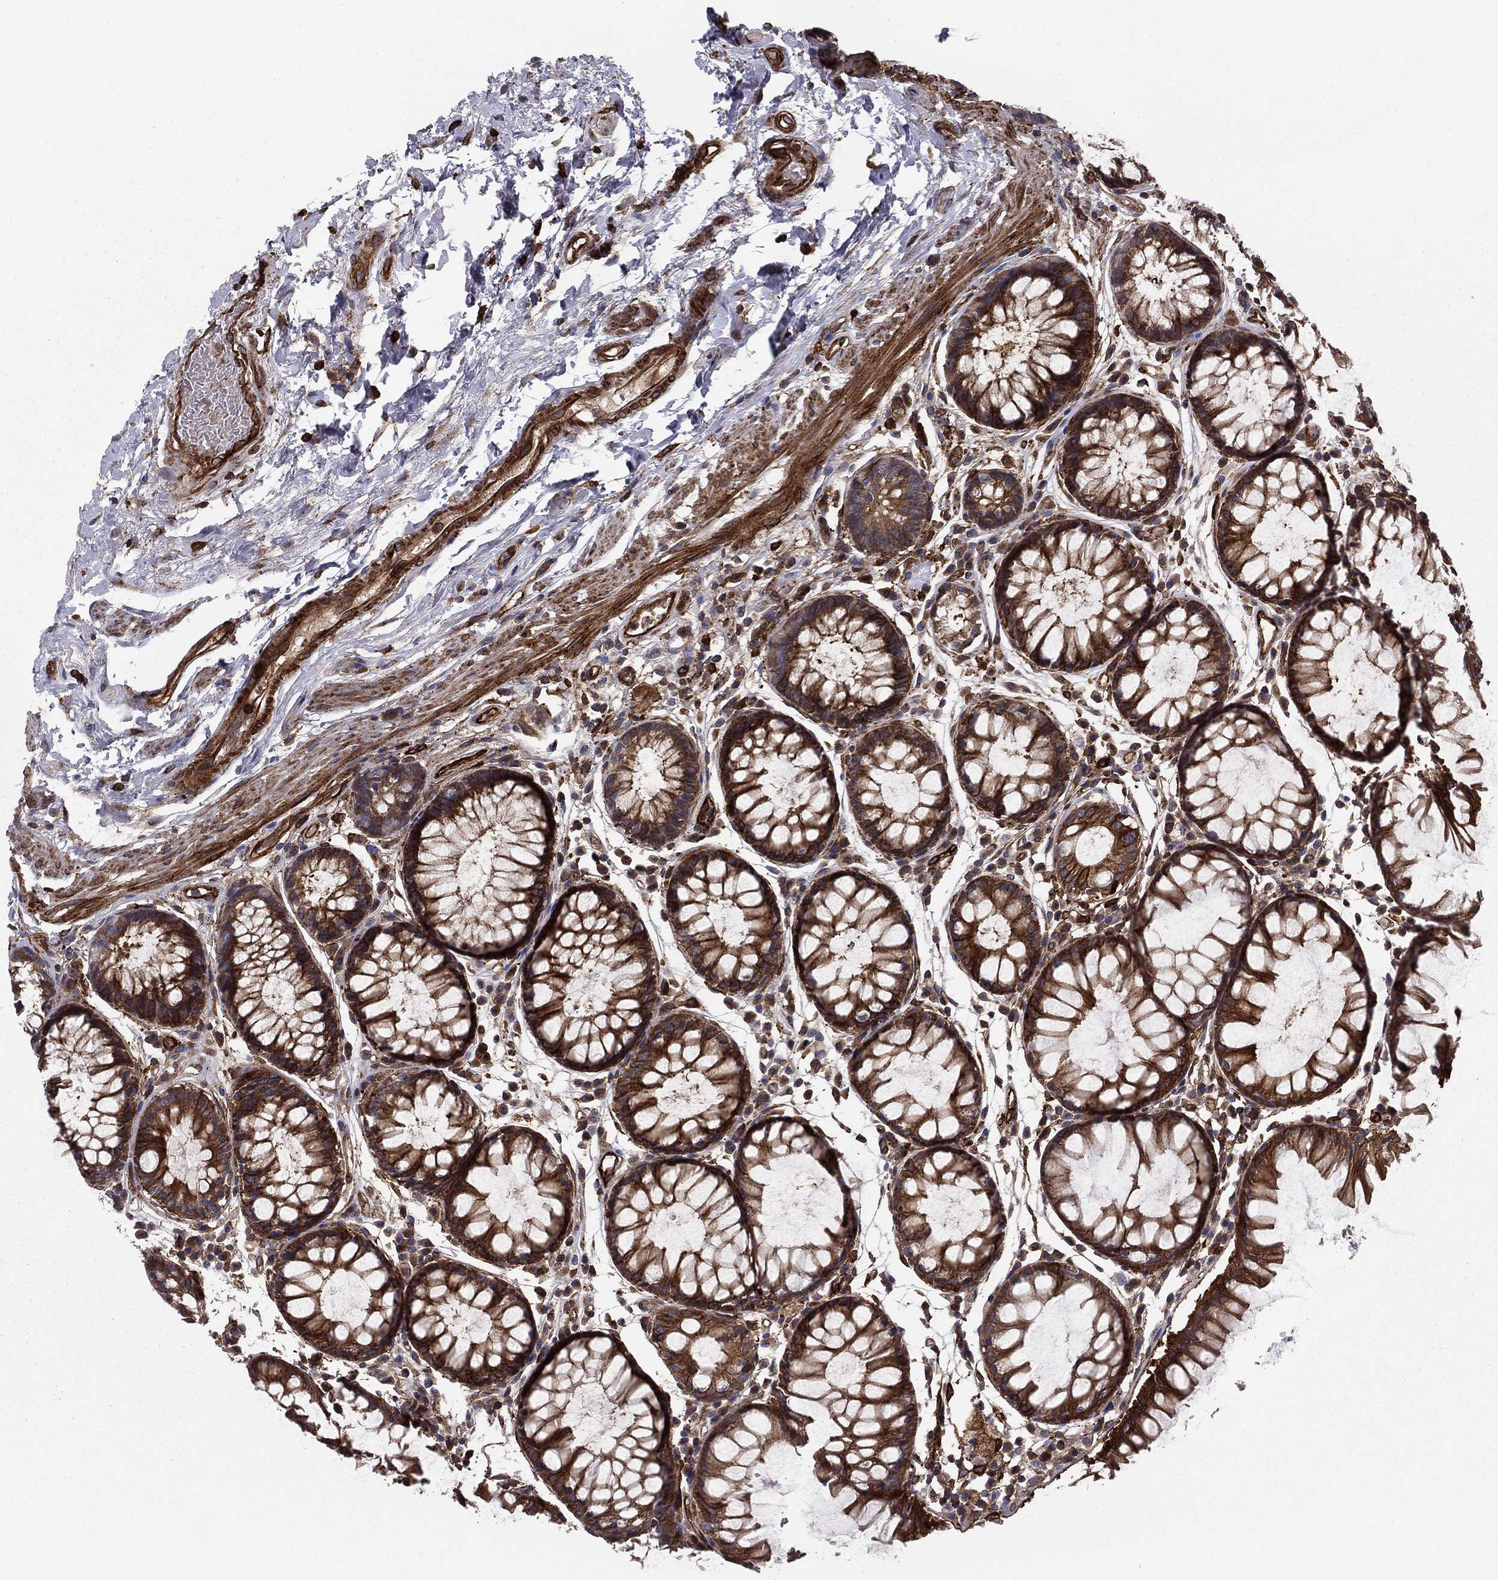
{"staining": {"intensity": "strong", "quantity": ">75%", "location": "cytoplasmic/membranous"}, "tissue": "rectum", "cell_type": "Glandular cells", "image_type": "normal", "snomed": [{"axis": "morphology", "description": "Normal tissue, NOS"}, {"axis": "topography", "description": "Rectum"}], "caption": "Rectum stained with DAB (3,3'-diaminobenzidine) immunohistochemistry exhibits high levels of strong cytoplasmic/membranous positivity in approximately >75% of glandular cells.", "gene": "EHBP1L1", "patient": {"sex": "female", "age": 68}}